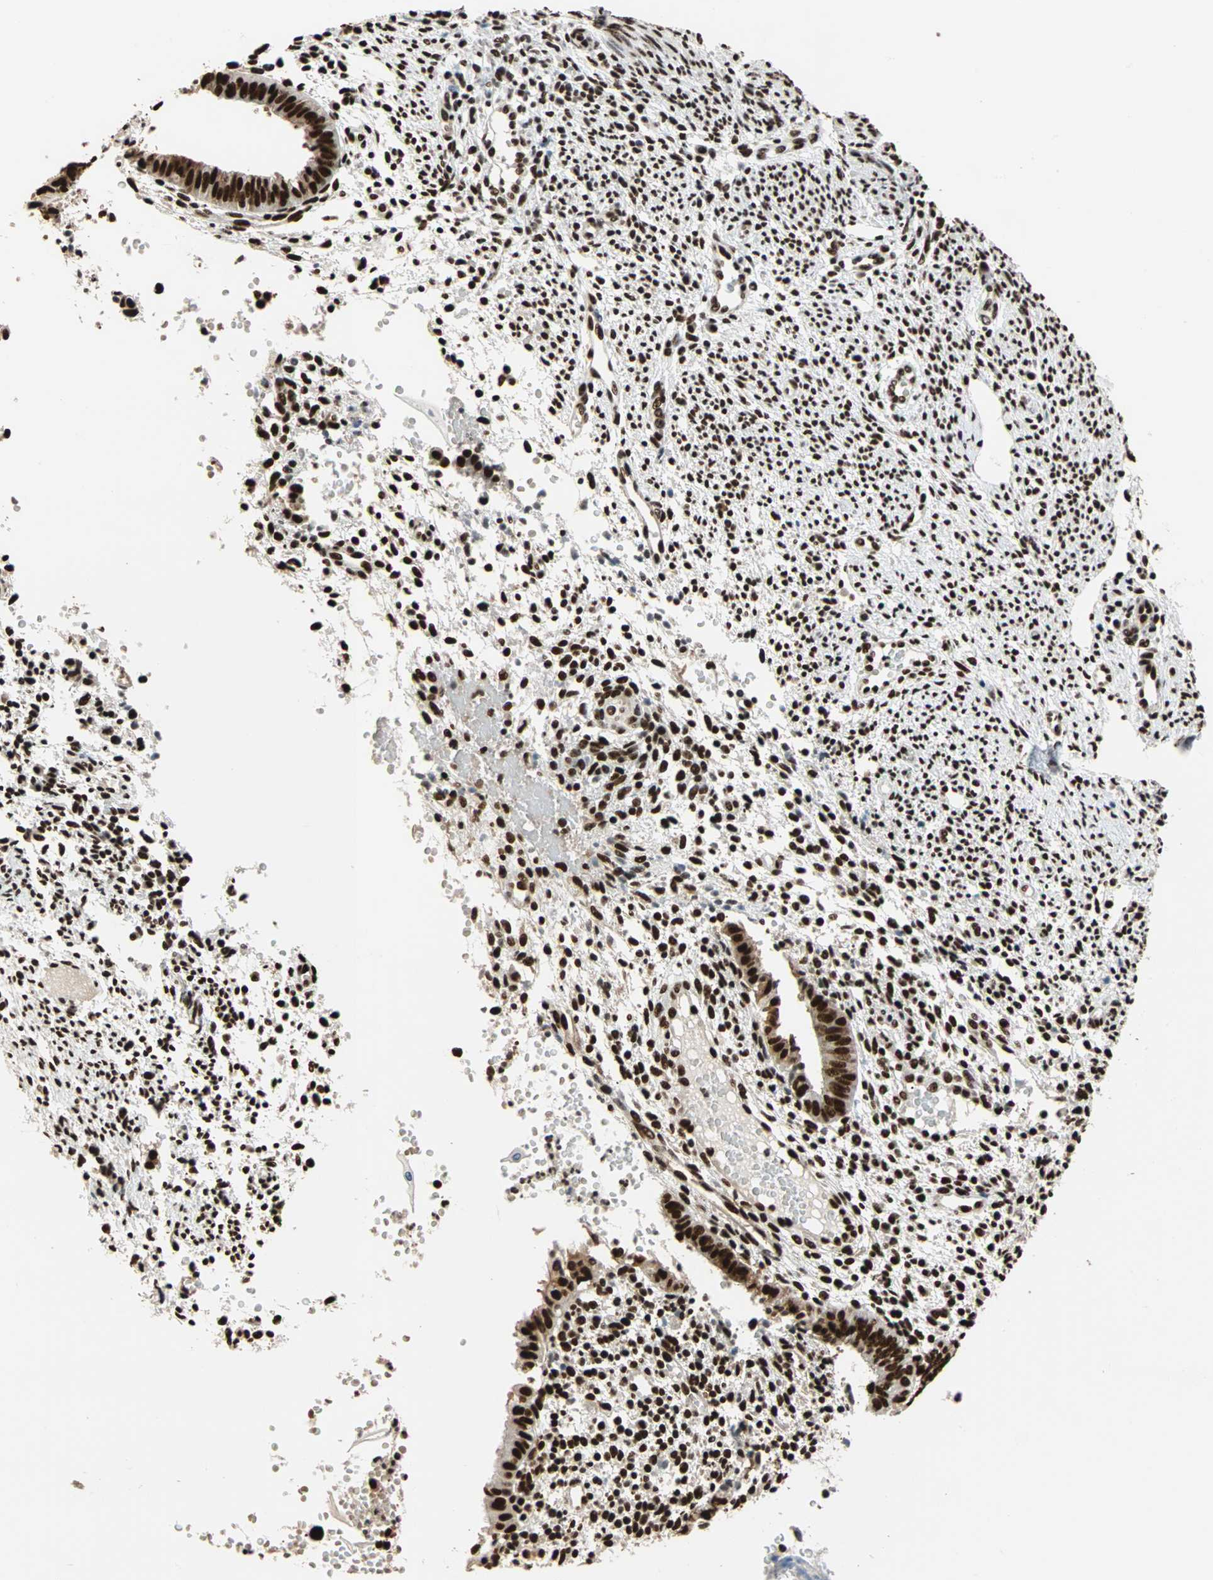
{"staining": {"intensity": "strong", "quantity": ">75%", "location": "nuclear"}, "tissue": "endometrium", "cell_type": "Cells in endometrial stroma", "image_type": "normal", "snomed": [{"axis": "morphology", "description": "Normal tissue, NOS"}, {"axis": "topography", "description": "Endometrium"}], "caption": "Protein analysis of normal endometrium demonstrates strong nuclear expression in about >75% of cells in endometrial stroma. The protein is shown in brown color, while the nuclei are stained blue.", "gene": "ILF2", "patient": {"sex": "female", "age": 35}}